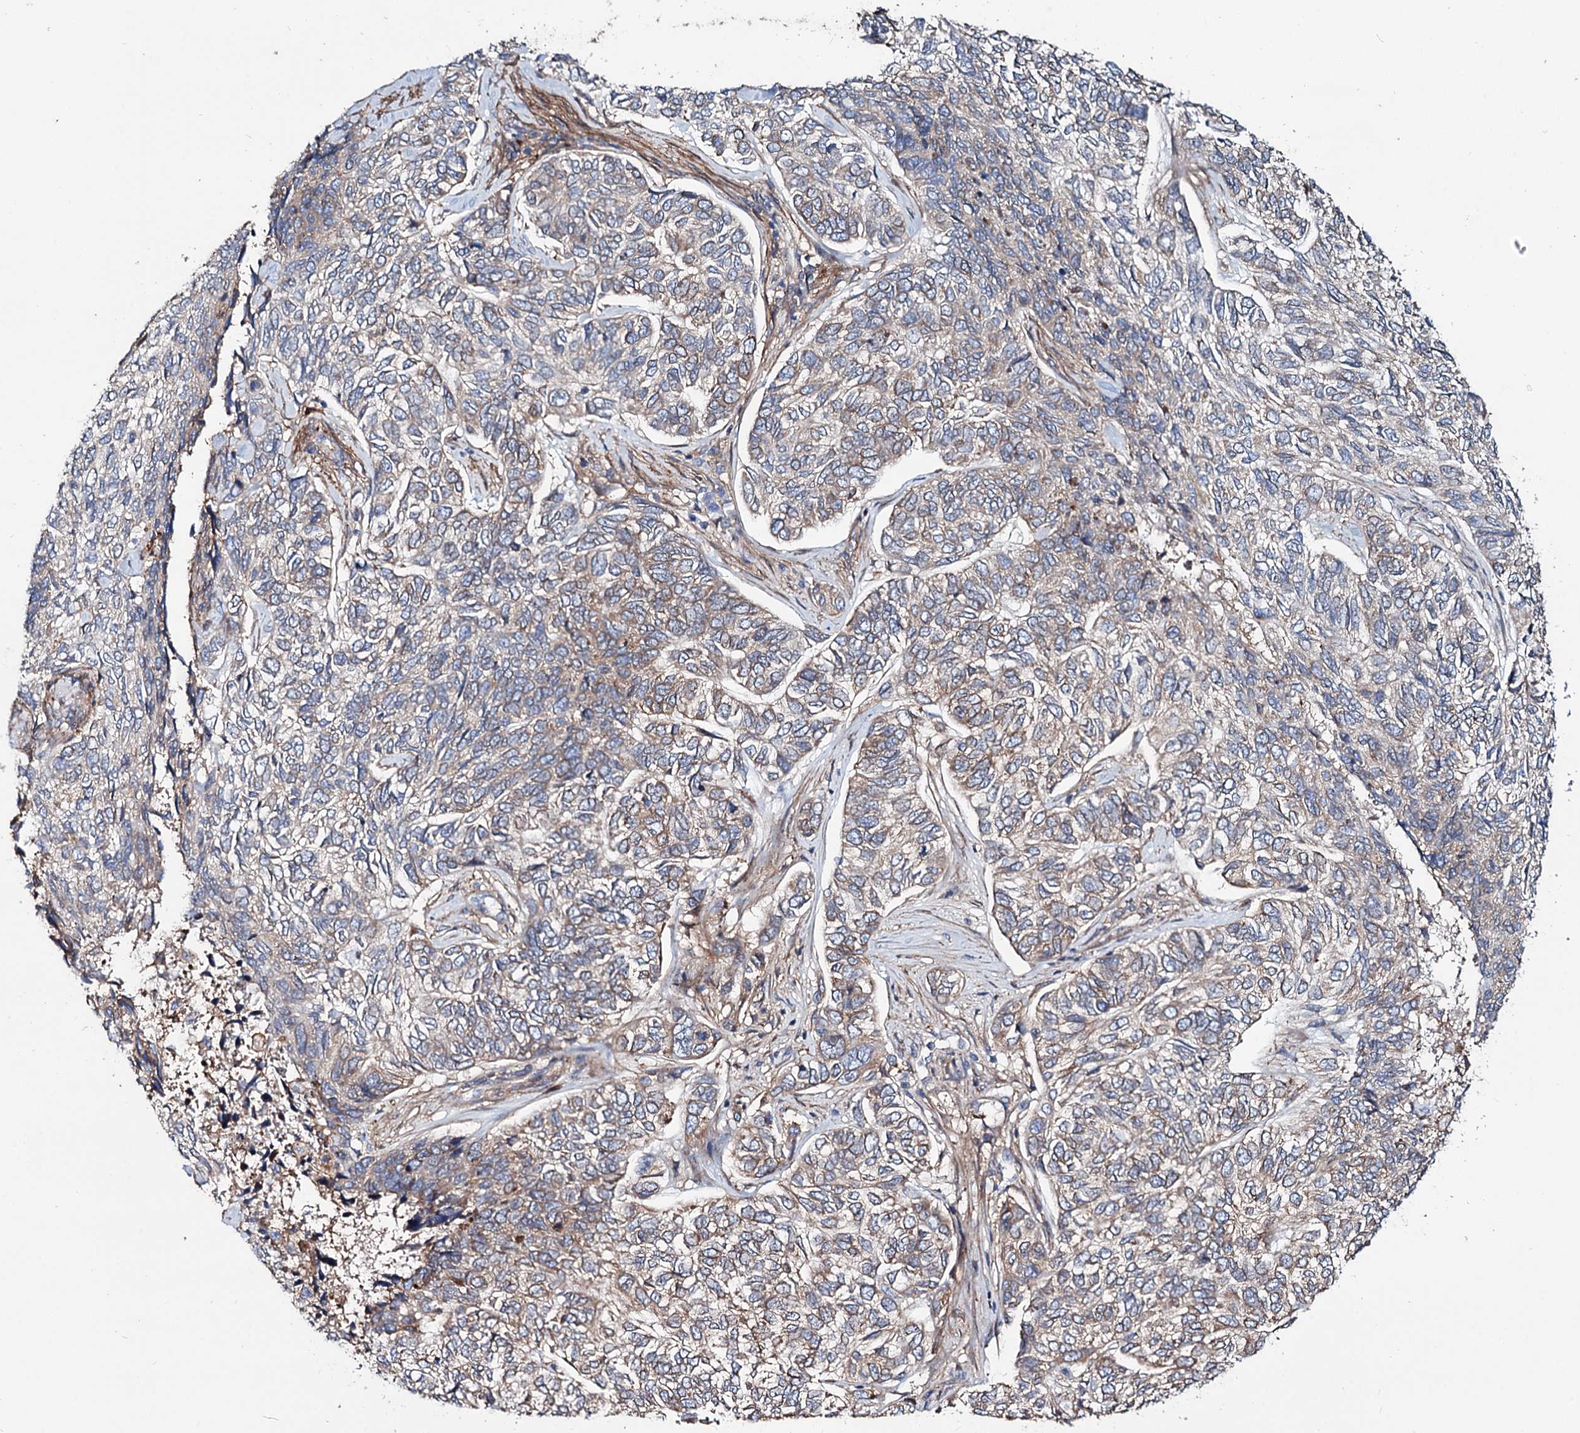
{"staining": {"intensity": "weak", "quantity": ">75%", "location": "cytoplasmic/membranous"}, "tissue": "skin cancer", "cell_type": "Tumor cells", "image_type": "cancer", "snomed": [{"axis": "morphology", "description": "Basal cell carcinoma"}, {"axis": "topography", "description": "Skin"}], "caption": "A brown stain labels weak cytoplasmic/membranous positivity of a protein in skin cancer (basal cell carcinoma) tumor cells.", "gene": "PTDSS2", "patient": {"sex": "female", "age": 65}}